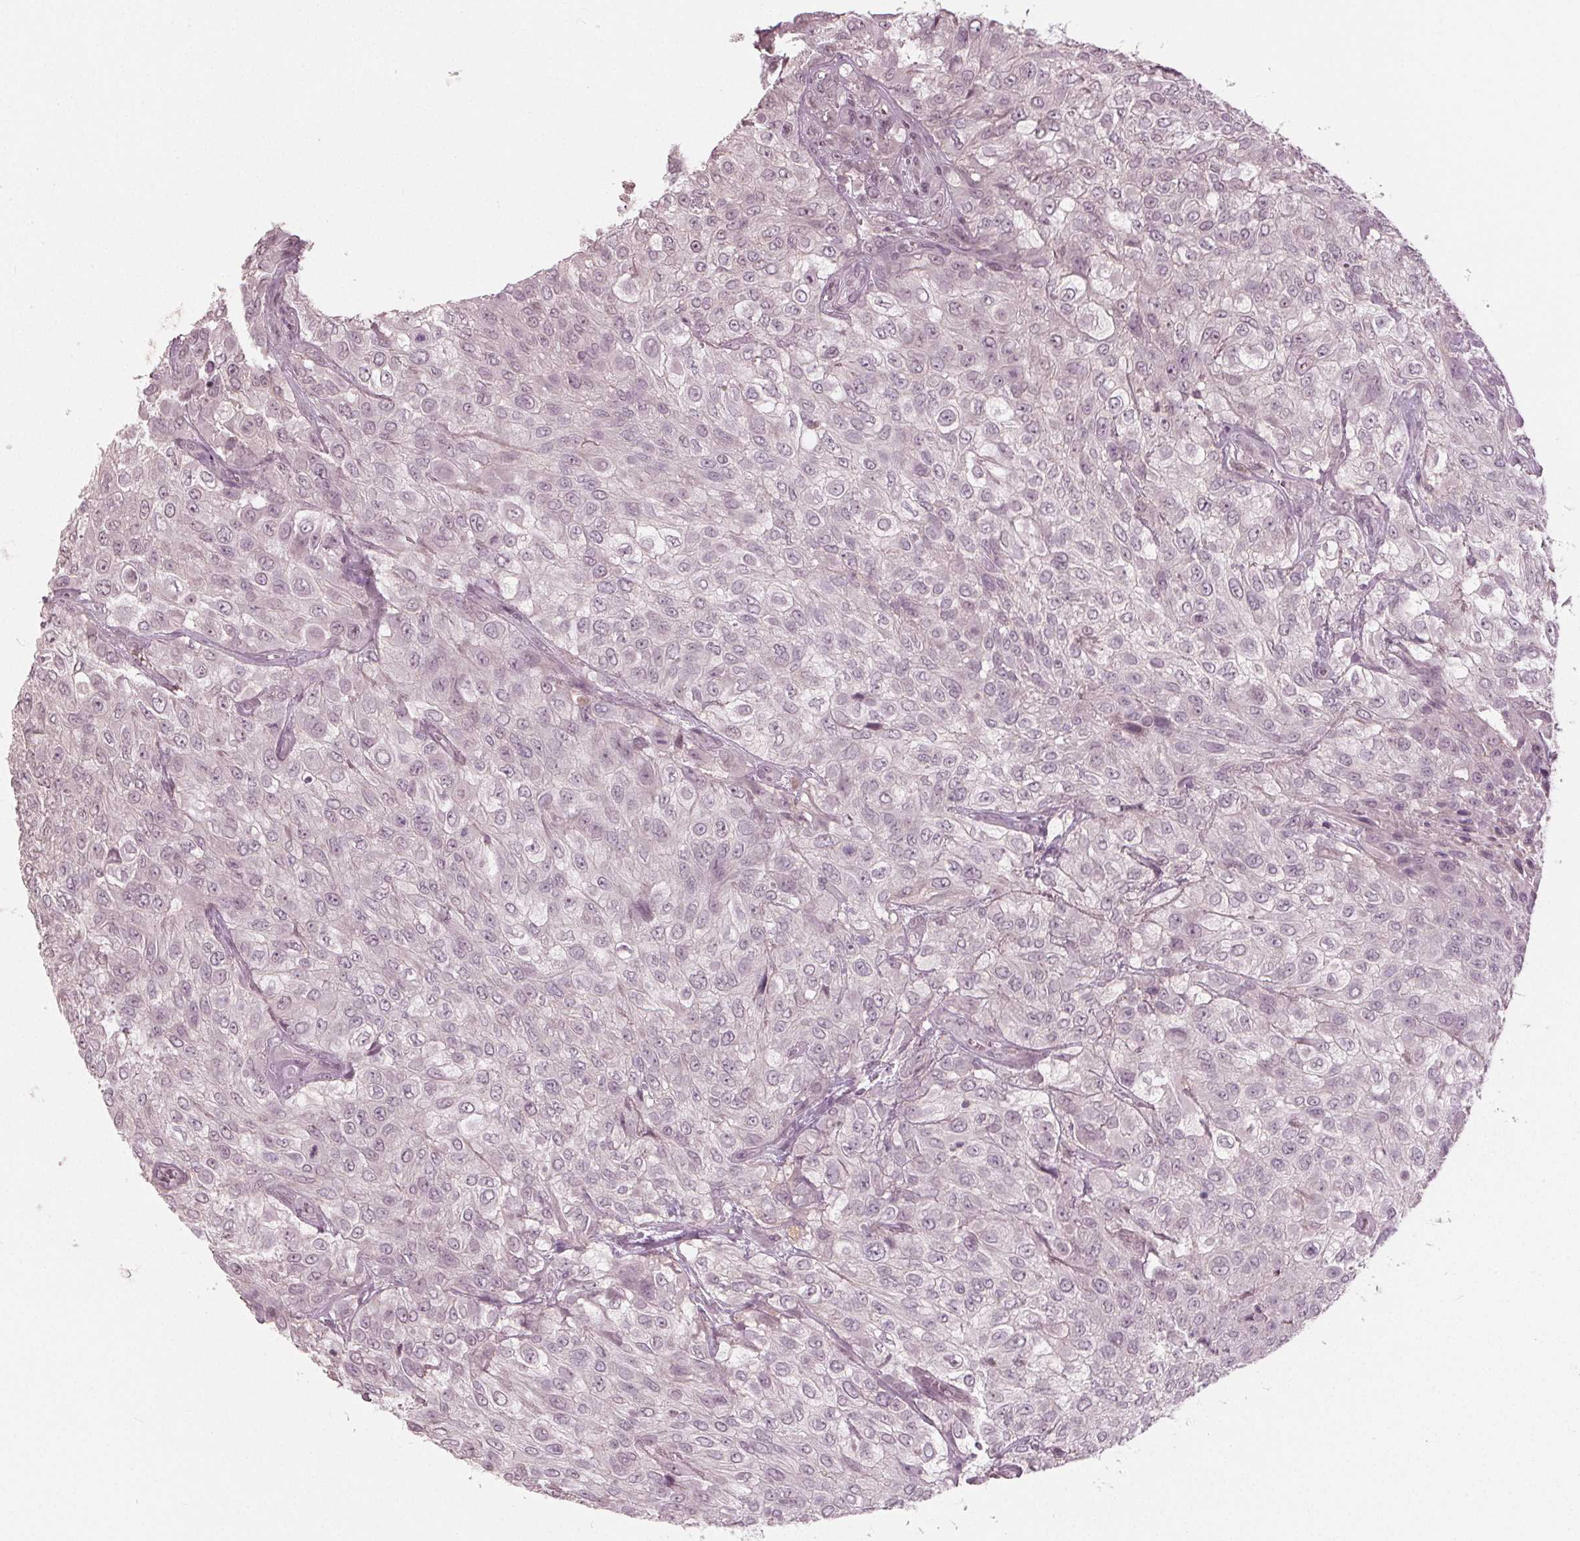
{"staining": {"intensity": "negative", "quantity": "none", "location": "none"}, "tissue": "urothelial cancer", "cell_type": "Tumor cells", "image_type": "cancer", "snomed": [{"axis": "morphology", "description": "Urothelial carcinoma, High grade"}, {"axis": "topography", "description": "Urinary bladder"}], "caption": "Photomicrograph shows no significant protein expression in tumor cells of high-grade urothelial carcinoma.", "gene": "CXCL16", "patient": {"sex": "male", "age": 57}}